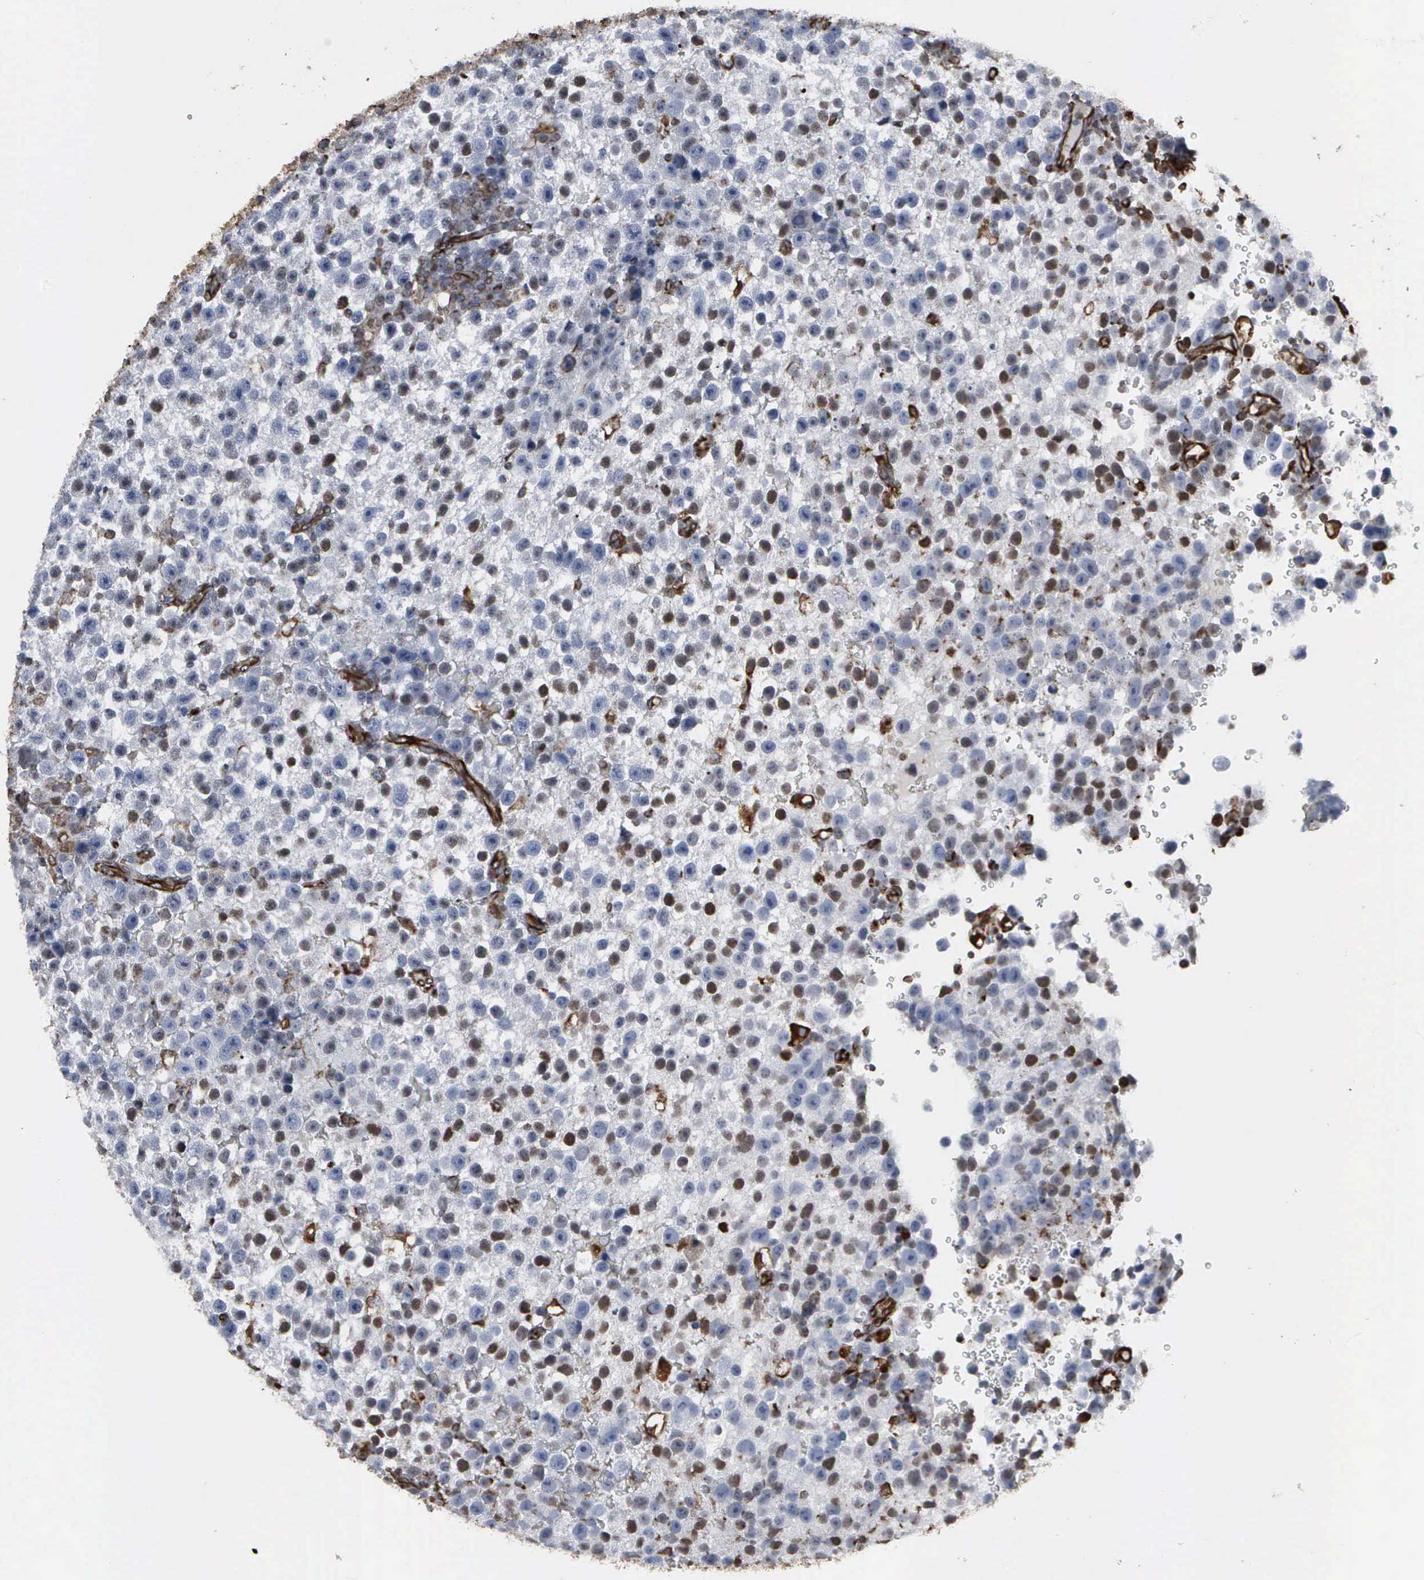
{"staining": {"intensity": "weak", "quantity": "<25%", "location": "nuclear"}, "tissue": "testis cancer", "cell_type": "Tumor cells", "image_type": "cancer", "snomed": [{"axis": "morphology", "description": "Seminoma, NOS"}, {"axis": "topography", "description": "Testis"}], "caption": "This is an immunohistochemistry (IHC) image of testis seminoma. There is no positivity in tumor cells.", "gene": "CCNE1", "patient": {"sex": "male", "age": 33}}